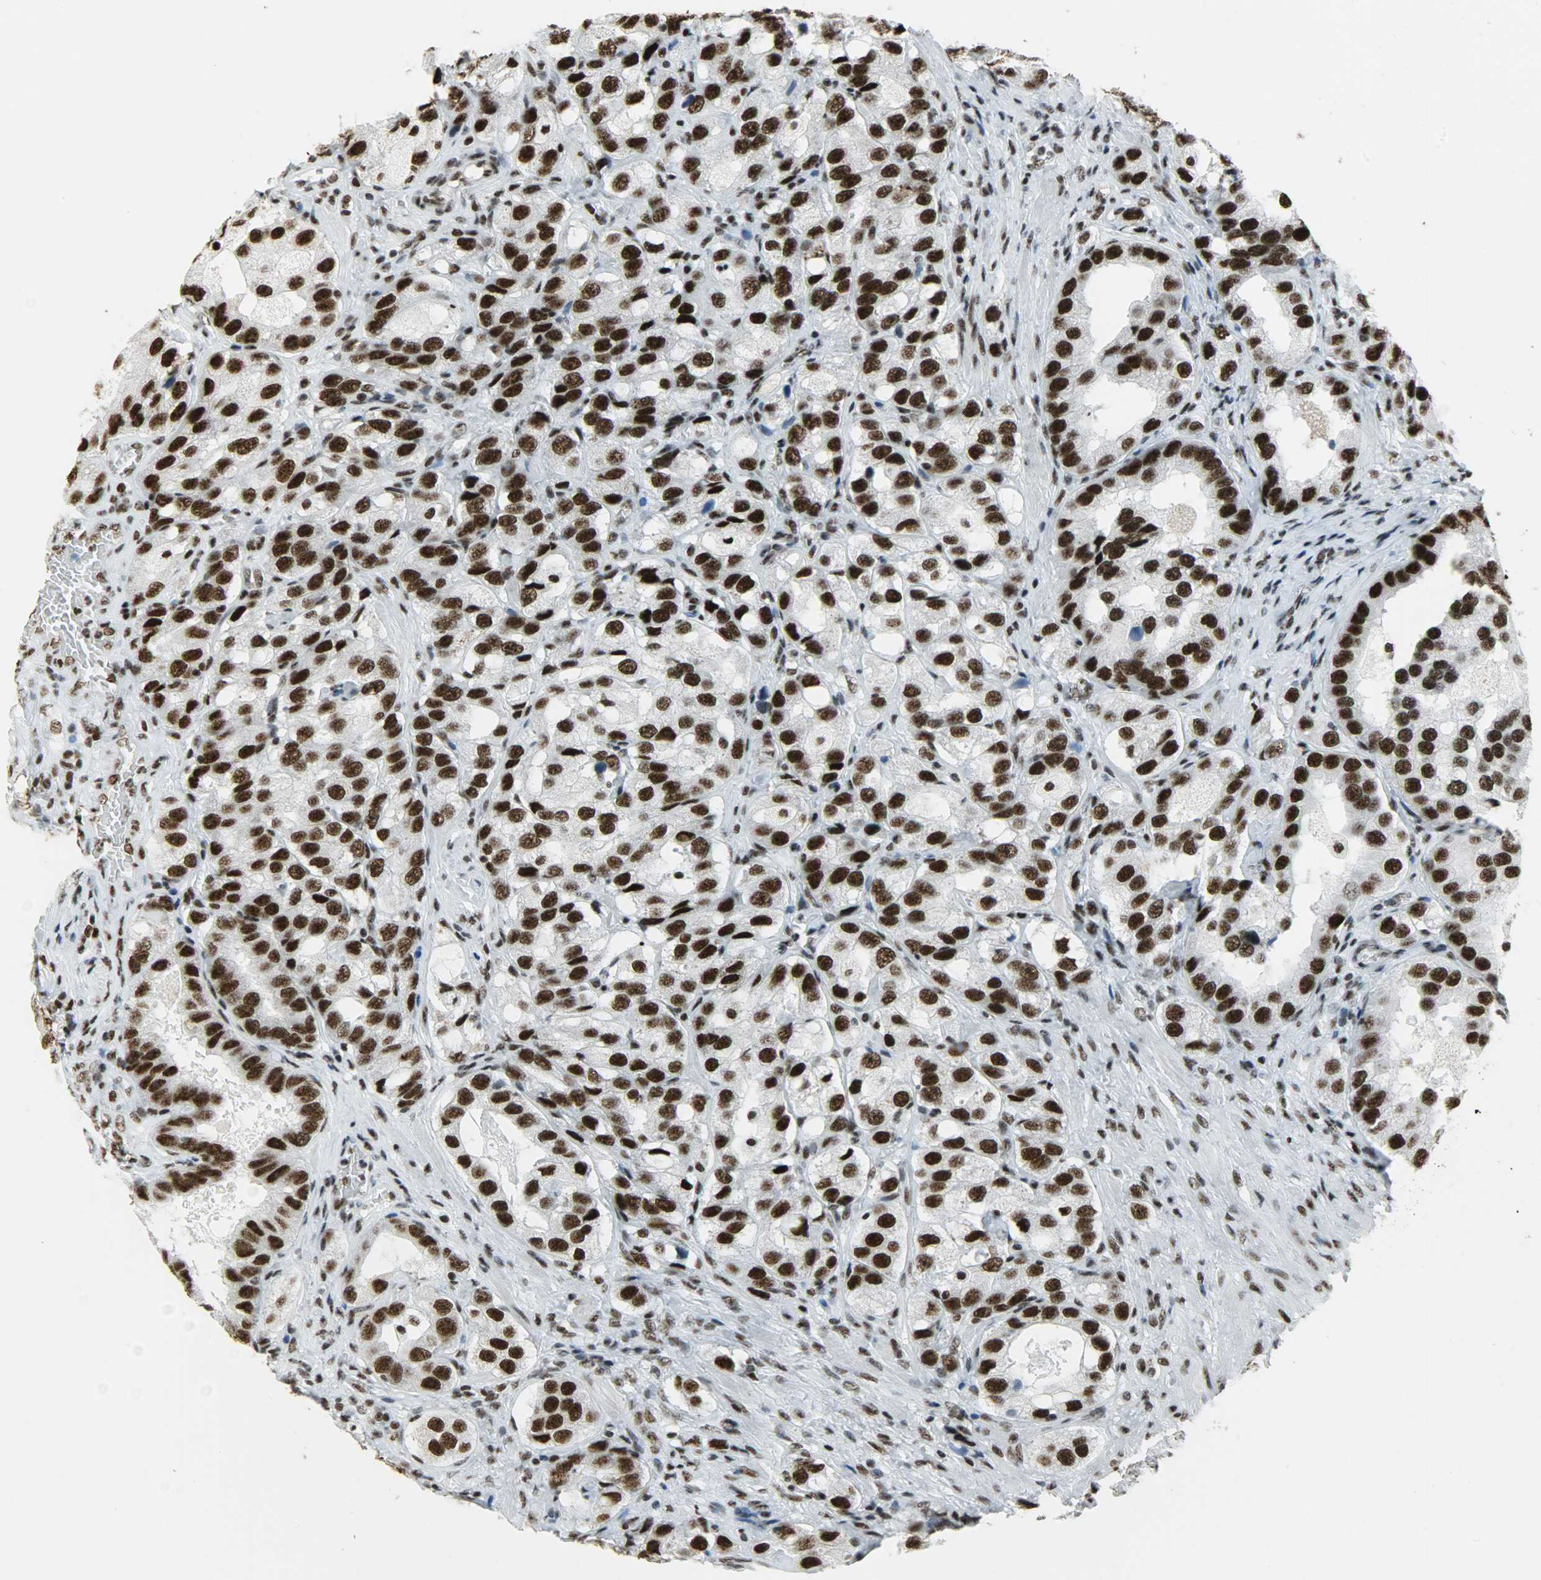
{"staining": {"intensity": "strong", "quantity": ">75%", "location": "nuclear"}, "tissue": "prostate cancer", "cell_type": "Tumor cells", "image_type": "cancer", "snomed": [{"axis": "morphology", "description": "Adenocarcinoma, High grade"}, {"axis": "topography", "description": "Prostate"}], "caption": "The immunohistochemical stain labels strong nuclear staining in tumor cells of prostate cancer (high-grade adenocarcinoma) tissue.", "gene": "SNRPA", "patient": {"sex": "male", "age": 63}}